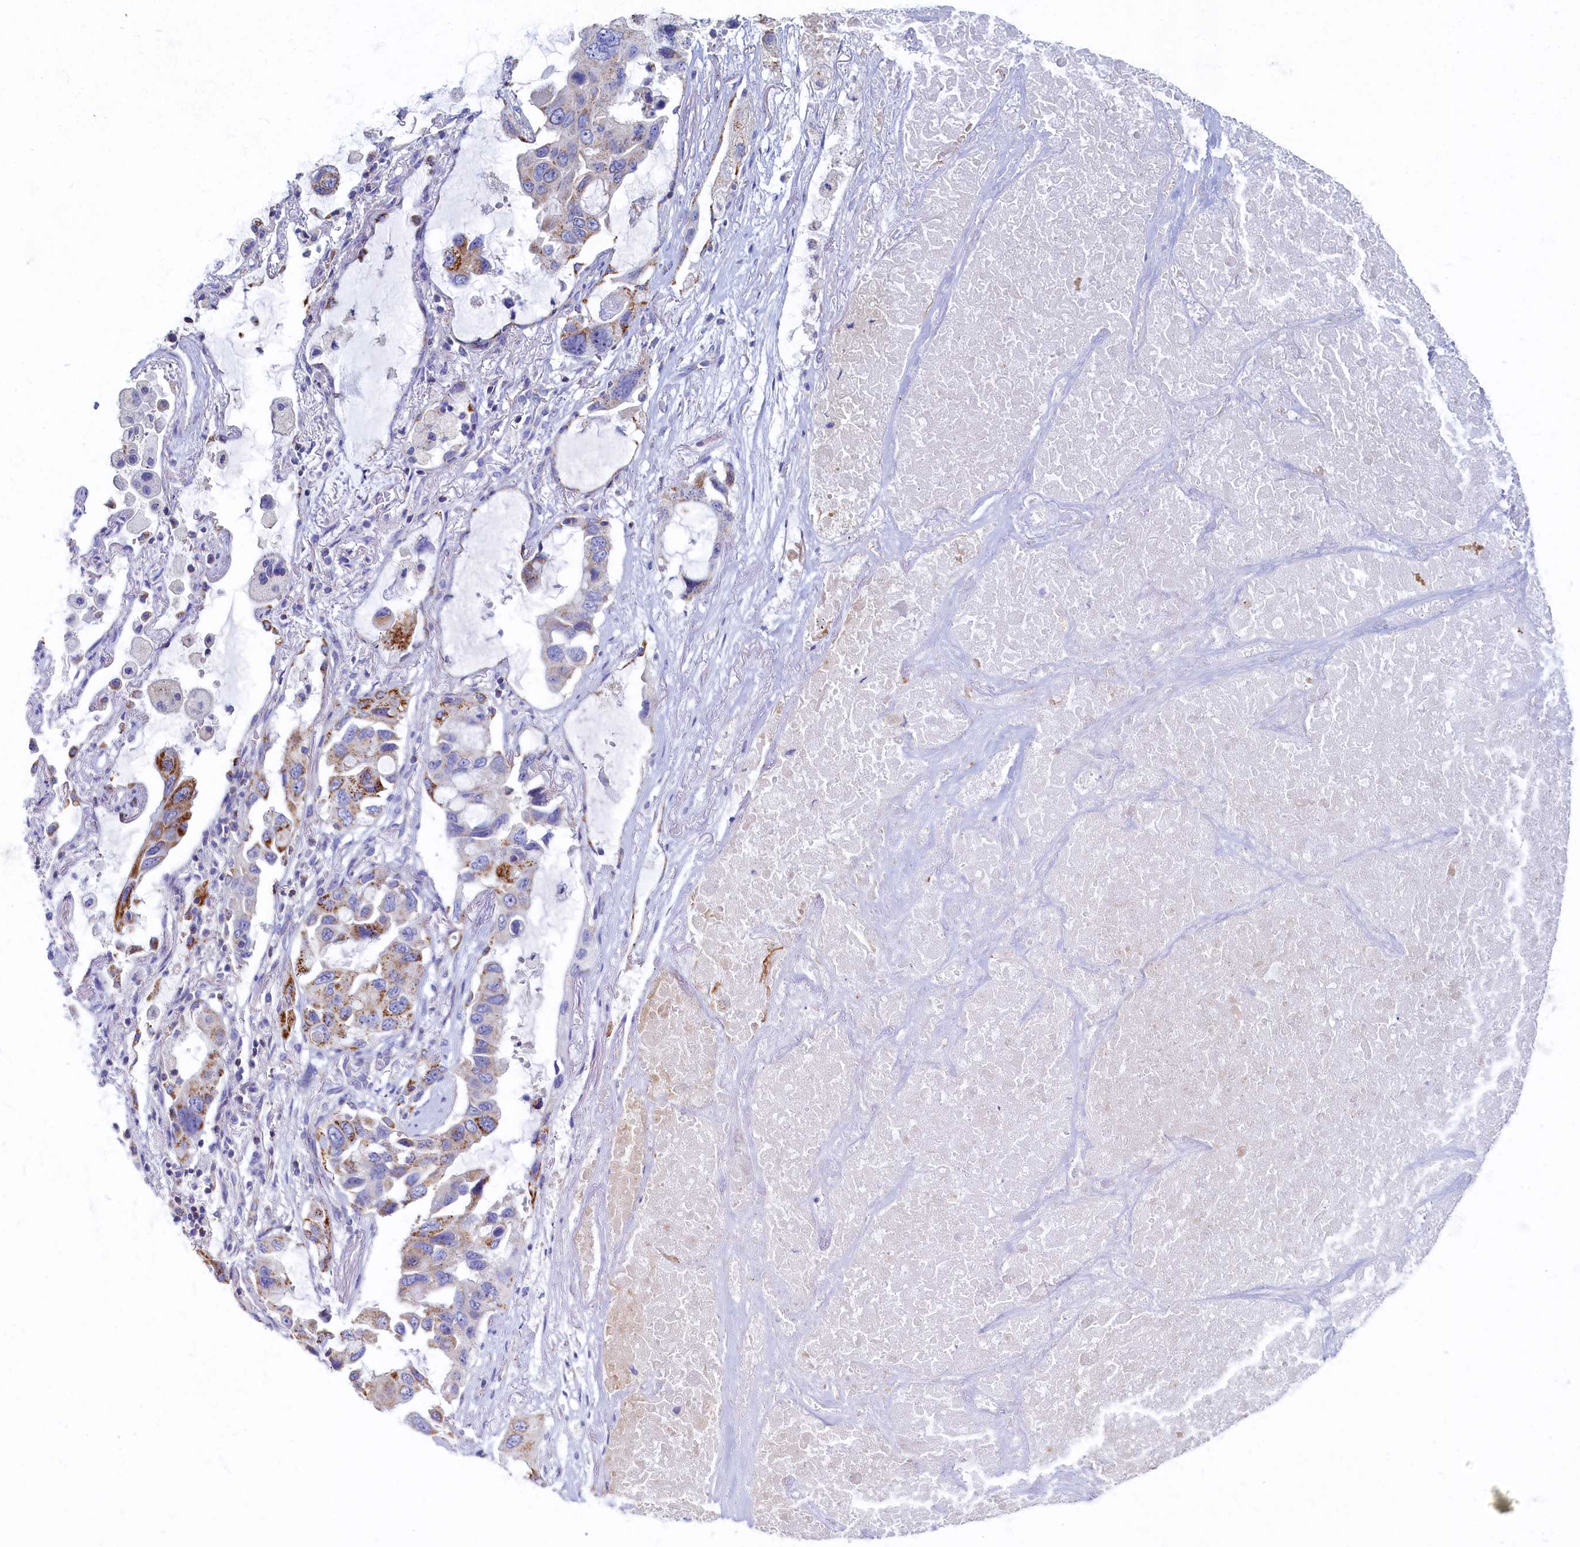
{"staining": {"intensity": "moderate", "quantity": "<25%", "location": "cytoplasmic/membranous"}, "tissue": "lung cancer", "cell_type": "Tumor cells", "image_type": "cancer", "snomed": [{"axis": "morphology", "description": "Squamous cell carcinoma, NOS"}, {"axis": "topography", "description": "Lung"}], "caption": "A high-resolution image shows immunohistochemistry staining of lung squamous cell carcinoma, which reveals moderate cytoplasmic/membranous staining in approximately <25% of tumor cells. The staining is performed using DAB brown chromogen to label protein expression. The nuclei are counter-stained blue using hematoxylin.", "gene": "OCIAD2", "patient": {"sex": "female", "age": 73}}